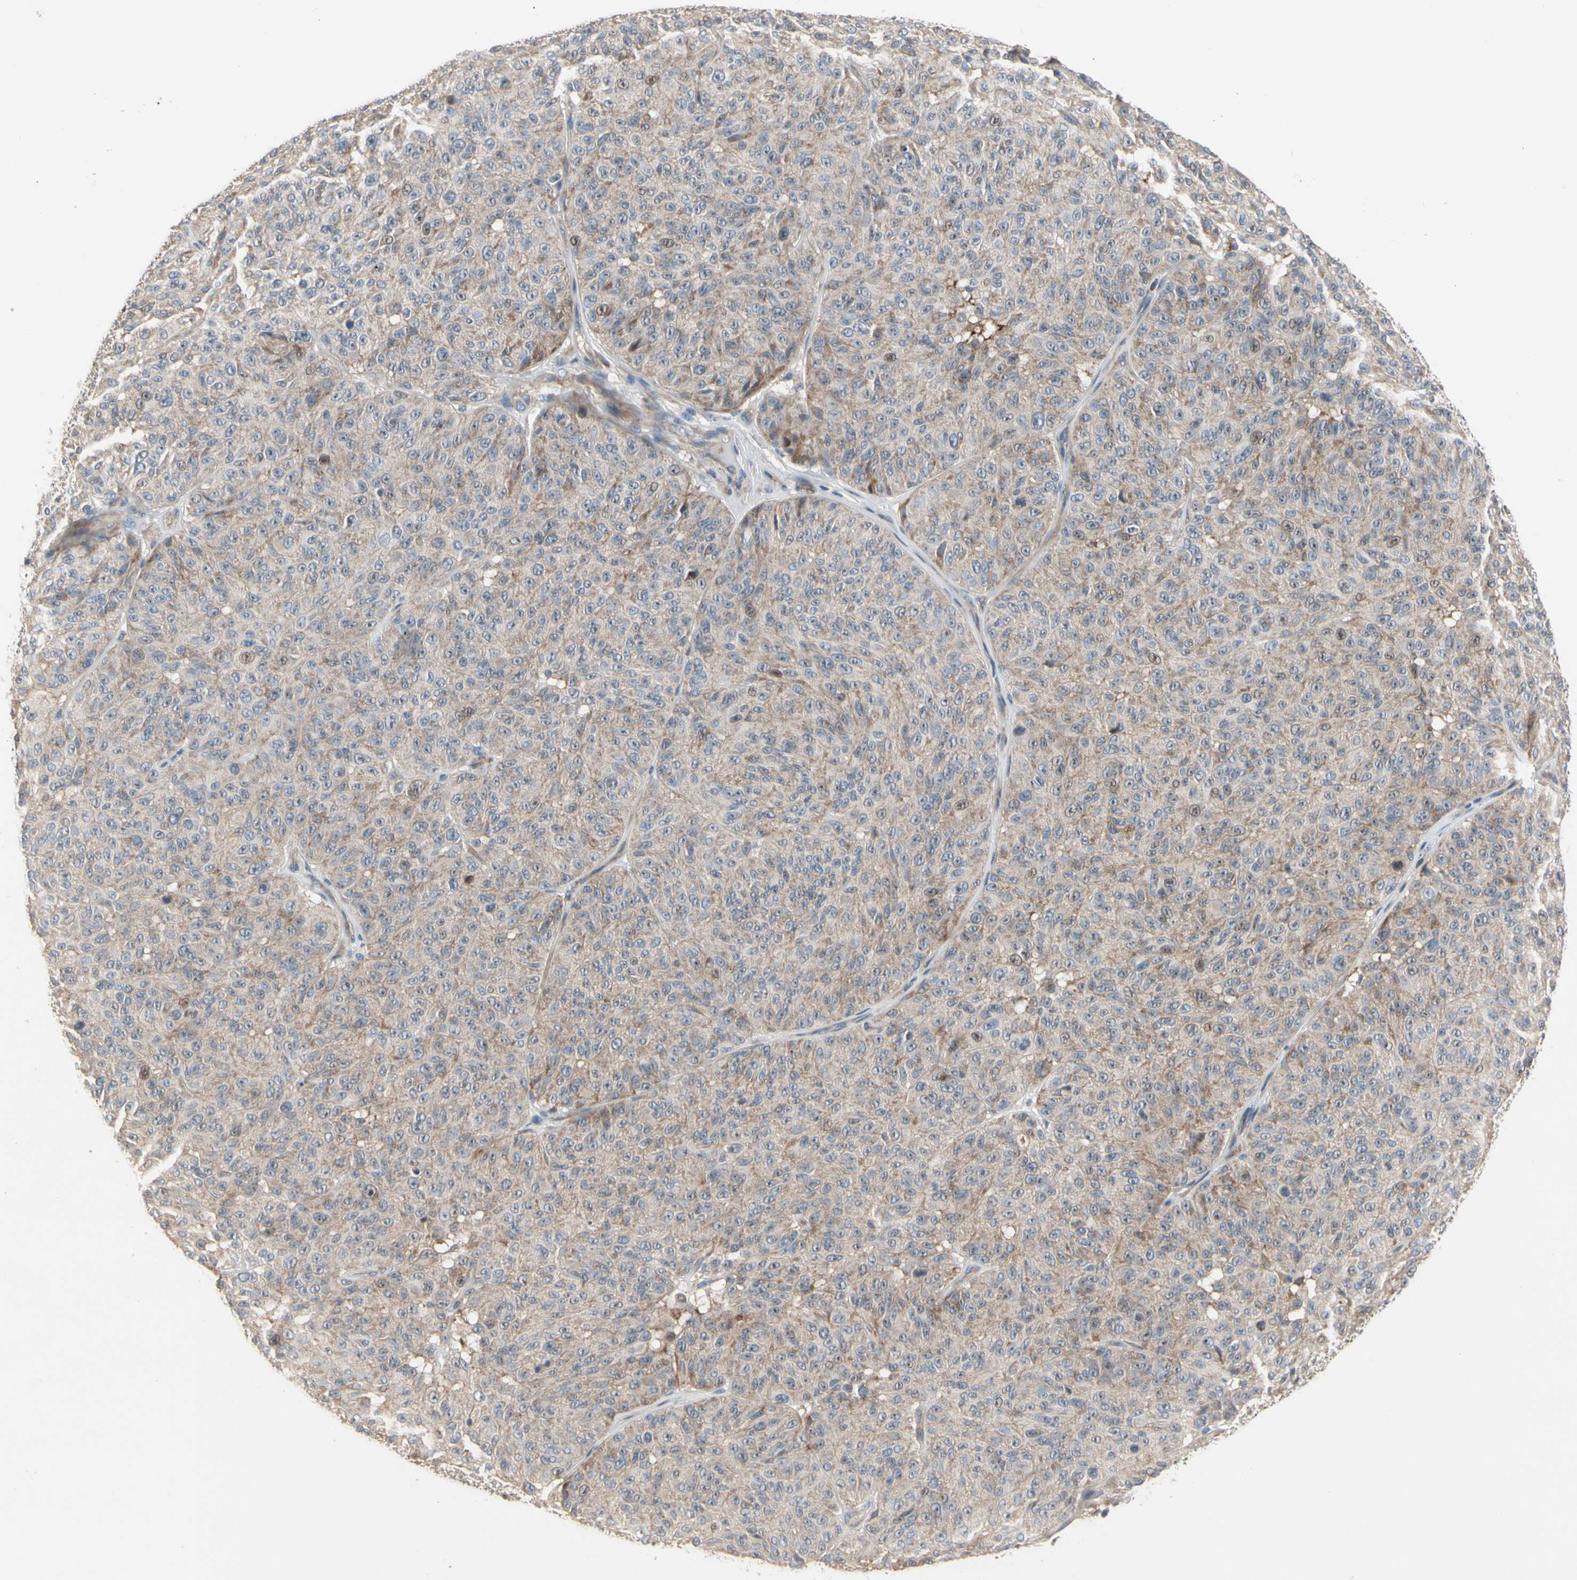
{"staining": {"intensity": "weak", "quantity": "25%-75%", "location": "cytoplasmic/membranous"}, "tissue": "melanoma", "cell_type": "Tumor cells", "image_type": "cancer", "snomed": [{"axis": "morphology", "description": "Malignant melanoma, NOS"}, {"axis": "topography", "description": "Skin"}], "caption": "An image of human melanoma stained for a protein displays weak cytoplasmic/membranous brown staining in tumor cells.", "gene": "HMGCR", "patient": {"sex": "female", "age": 46}}